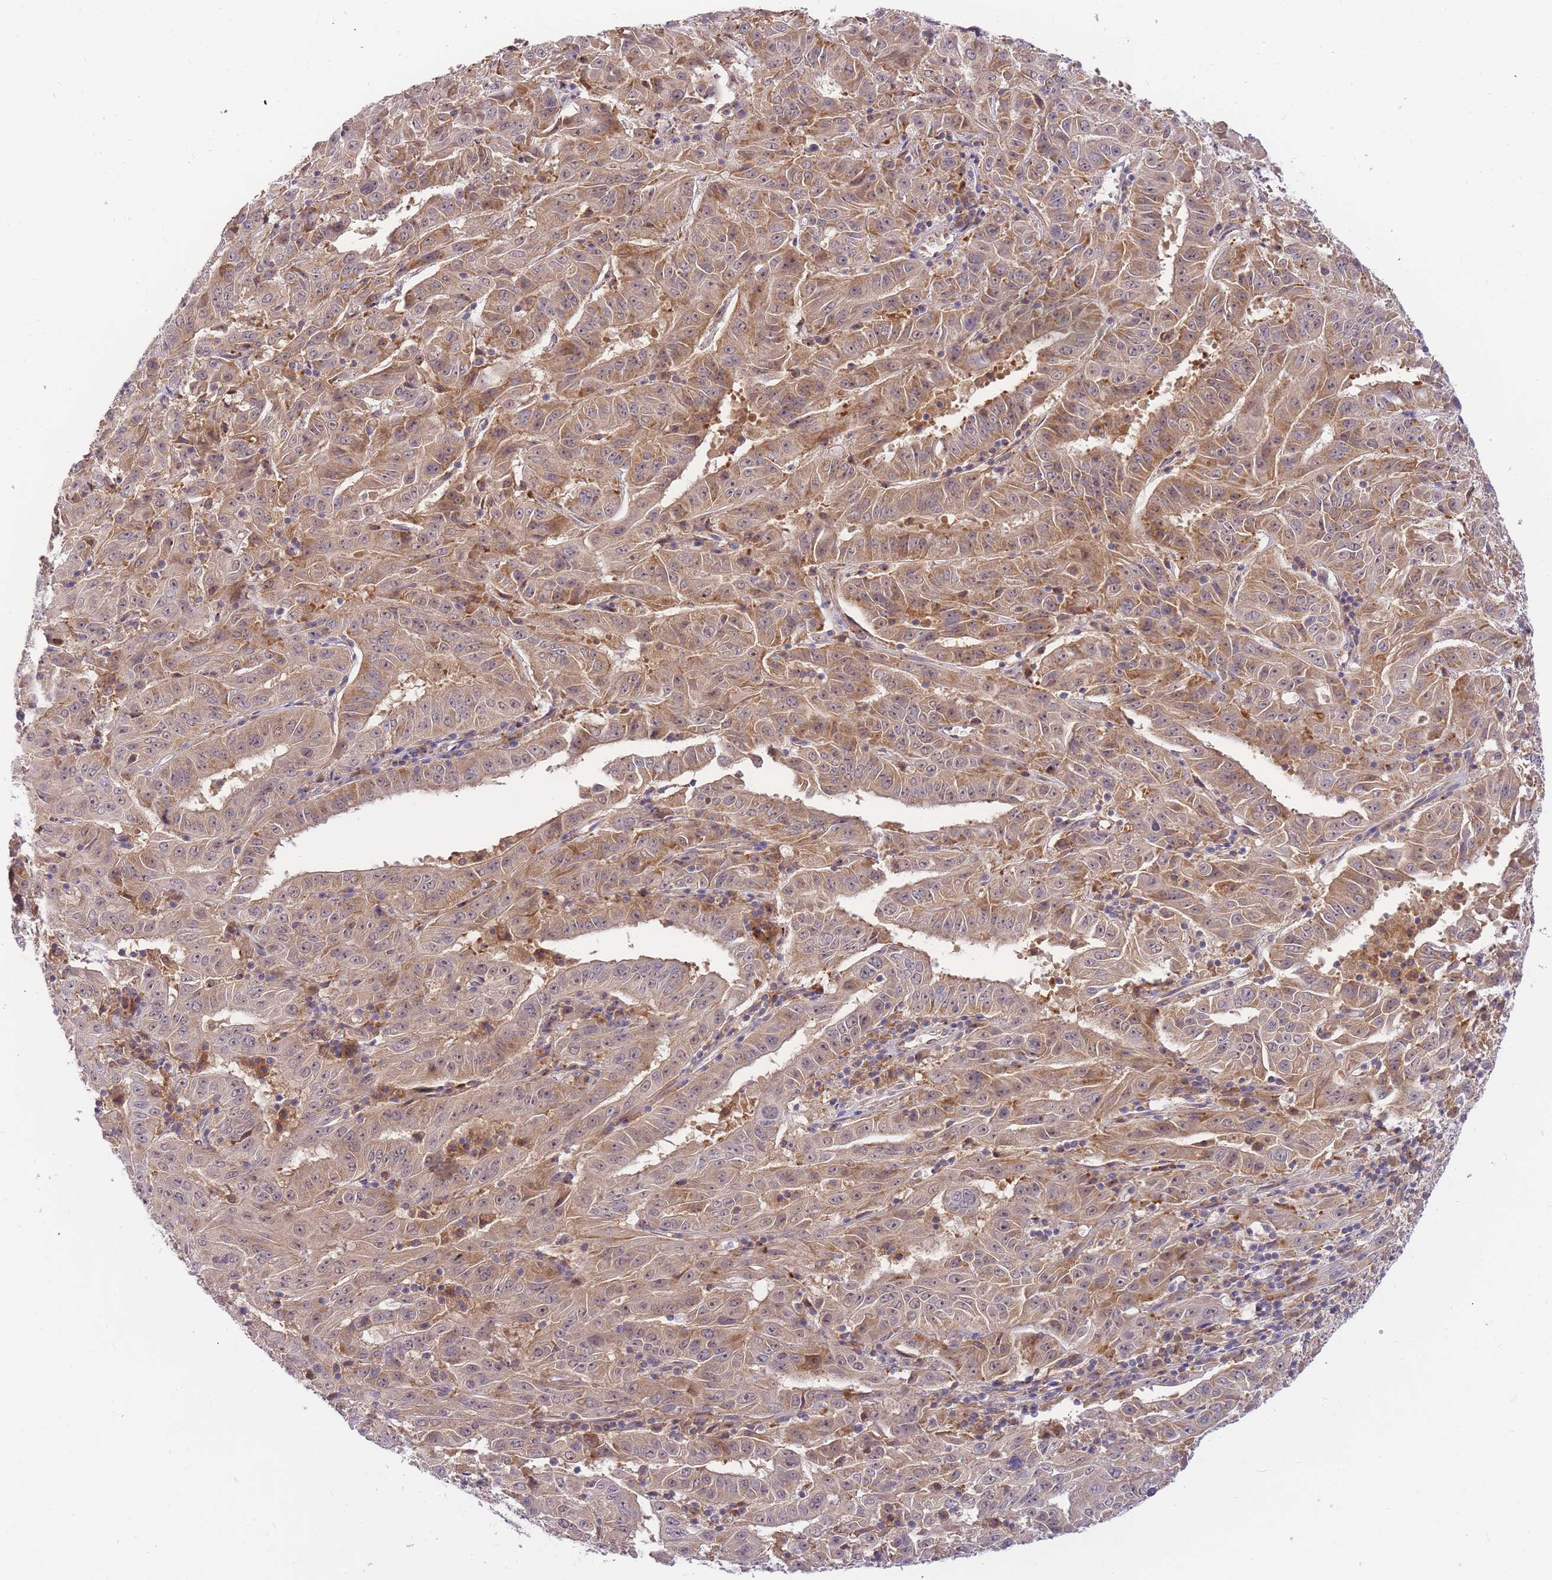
{"staining": {"intensity": "moderate", "quantity": "25%-75%", "location": "cytoplasmic/membranous"}, "tissue": "pancreatic cancer", "cell_type": "Tumor cells", "image_type": "cancer", "snomed": [{"axis": "morphology", "description": "Adenocarcinoma, NOS"}, {"axis": "topography", "description": "Pancreas"}], "caption": "Adenocarcinoma (pancreatic) stained for a protein (brown) reveals moderate cytoplasmic/membranous positive expression in approximately 25%-75% of tumor cells.", "gene": "ZNF577", "patient": {"sex": "male", "age": 63}}